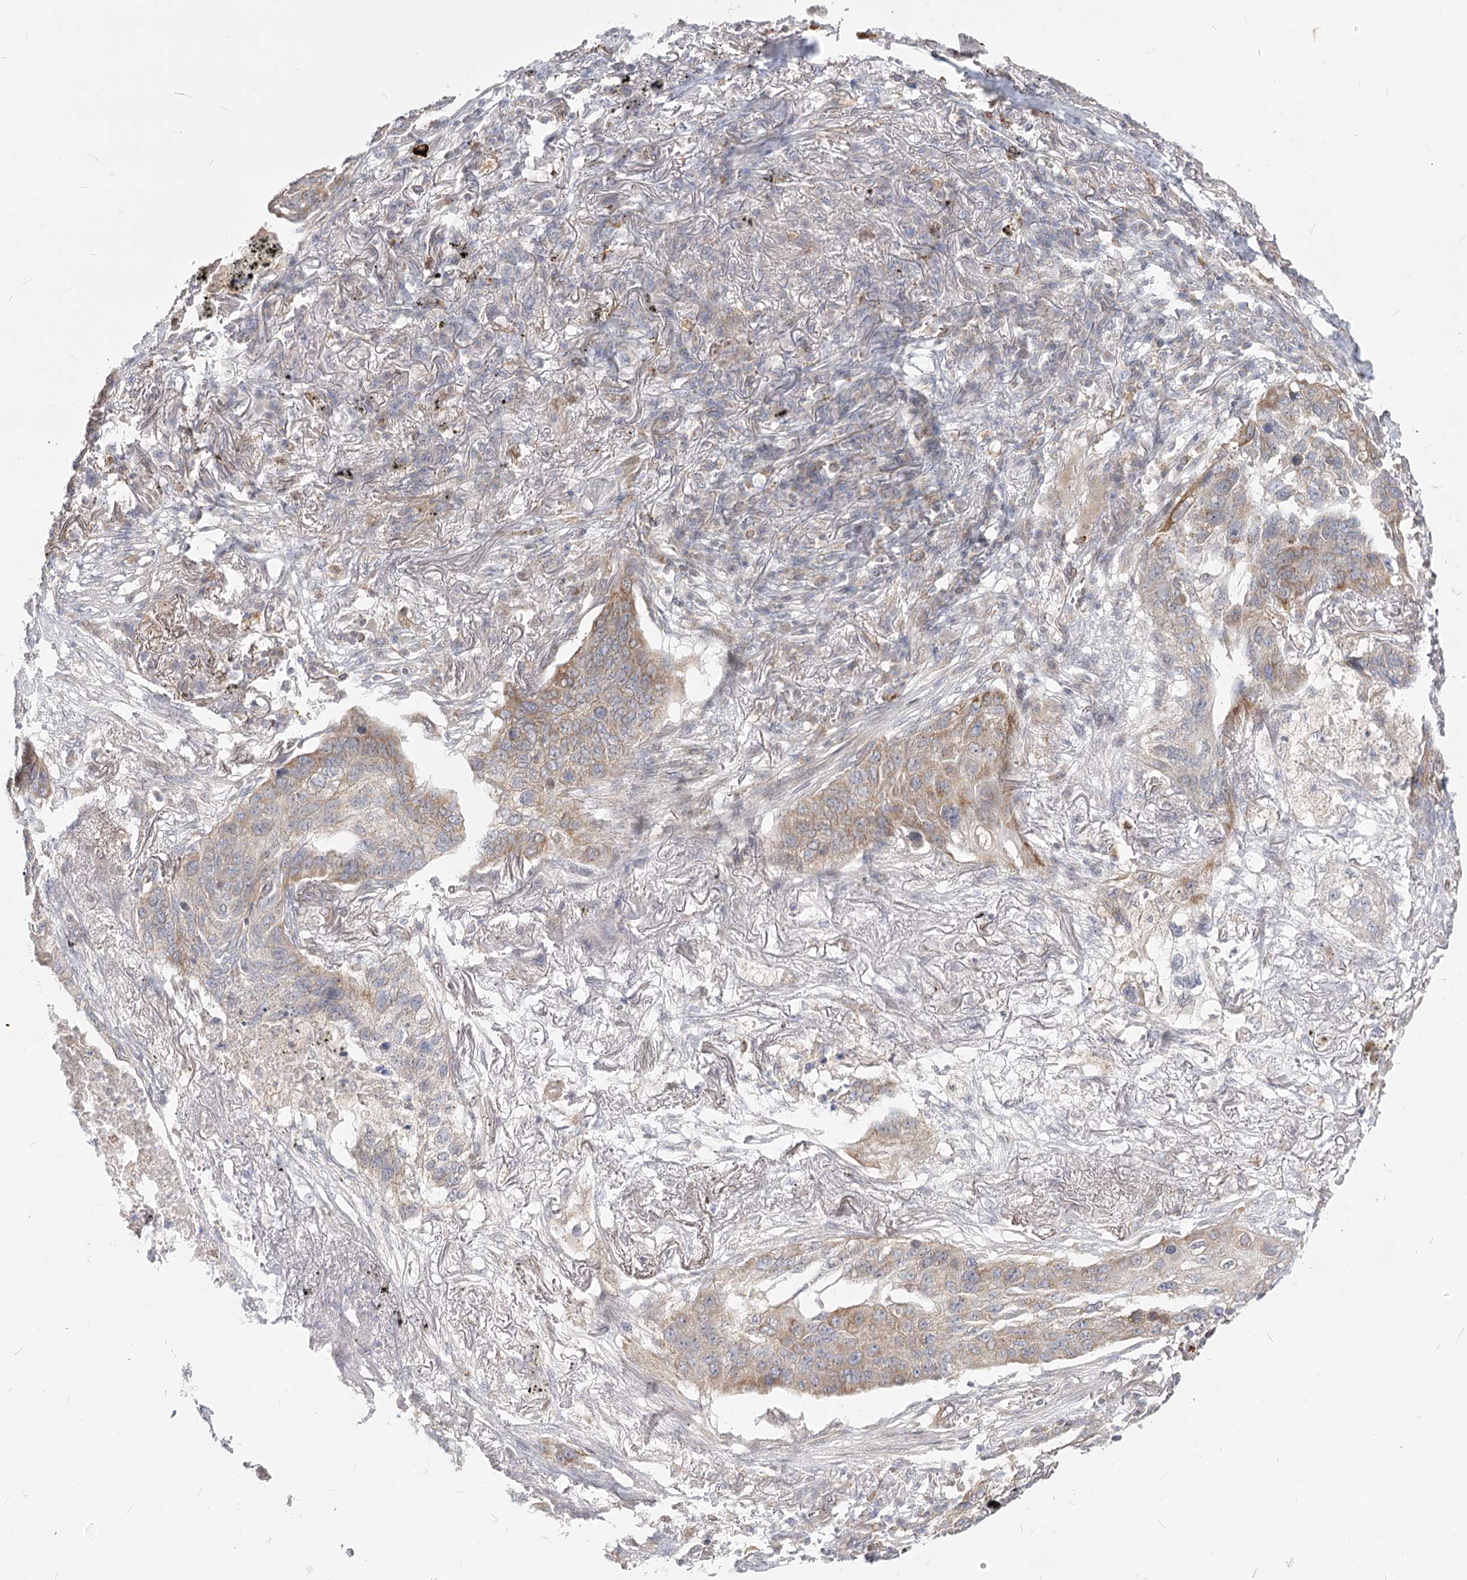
{"staining": {"intensity": "moderate", "quantity": "25%-75%", "location": "cytoplasmic/membranous"}, "tissue": "lung cancer", "cell_type": "Tumor cells", "image_type": "cancer", "snomed": [{"axis": "morphology", "description": "Squamous cell carcinoma, NOS"}, {"axis": "topography", "description": "Lung"}], "caption": "Tumor cells reveal medium levels of moderate cytoplasmic/membranous staining in about 25%-75% of cells in human lung cancer (squamous cell carcinoma).", "gene": "MTMR3", "patient": {"sex": "female", "age": 63}}